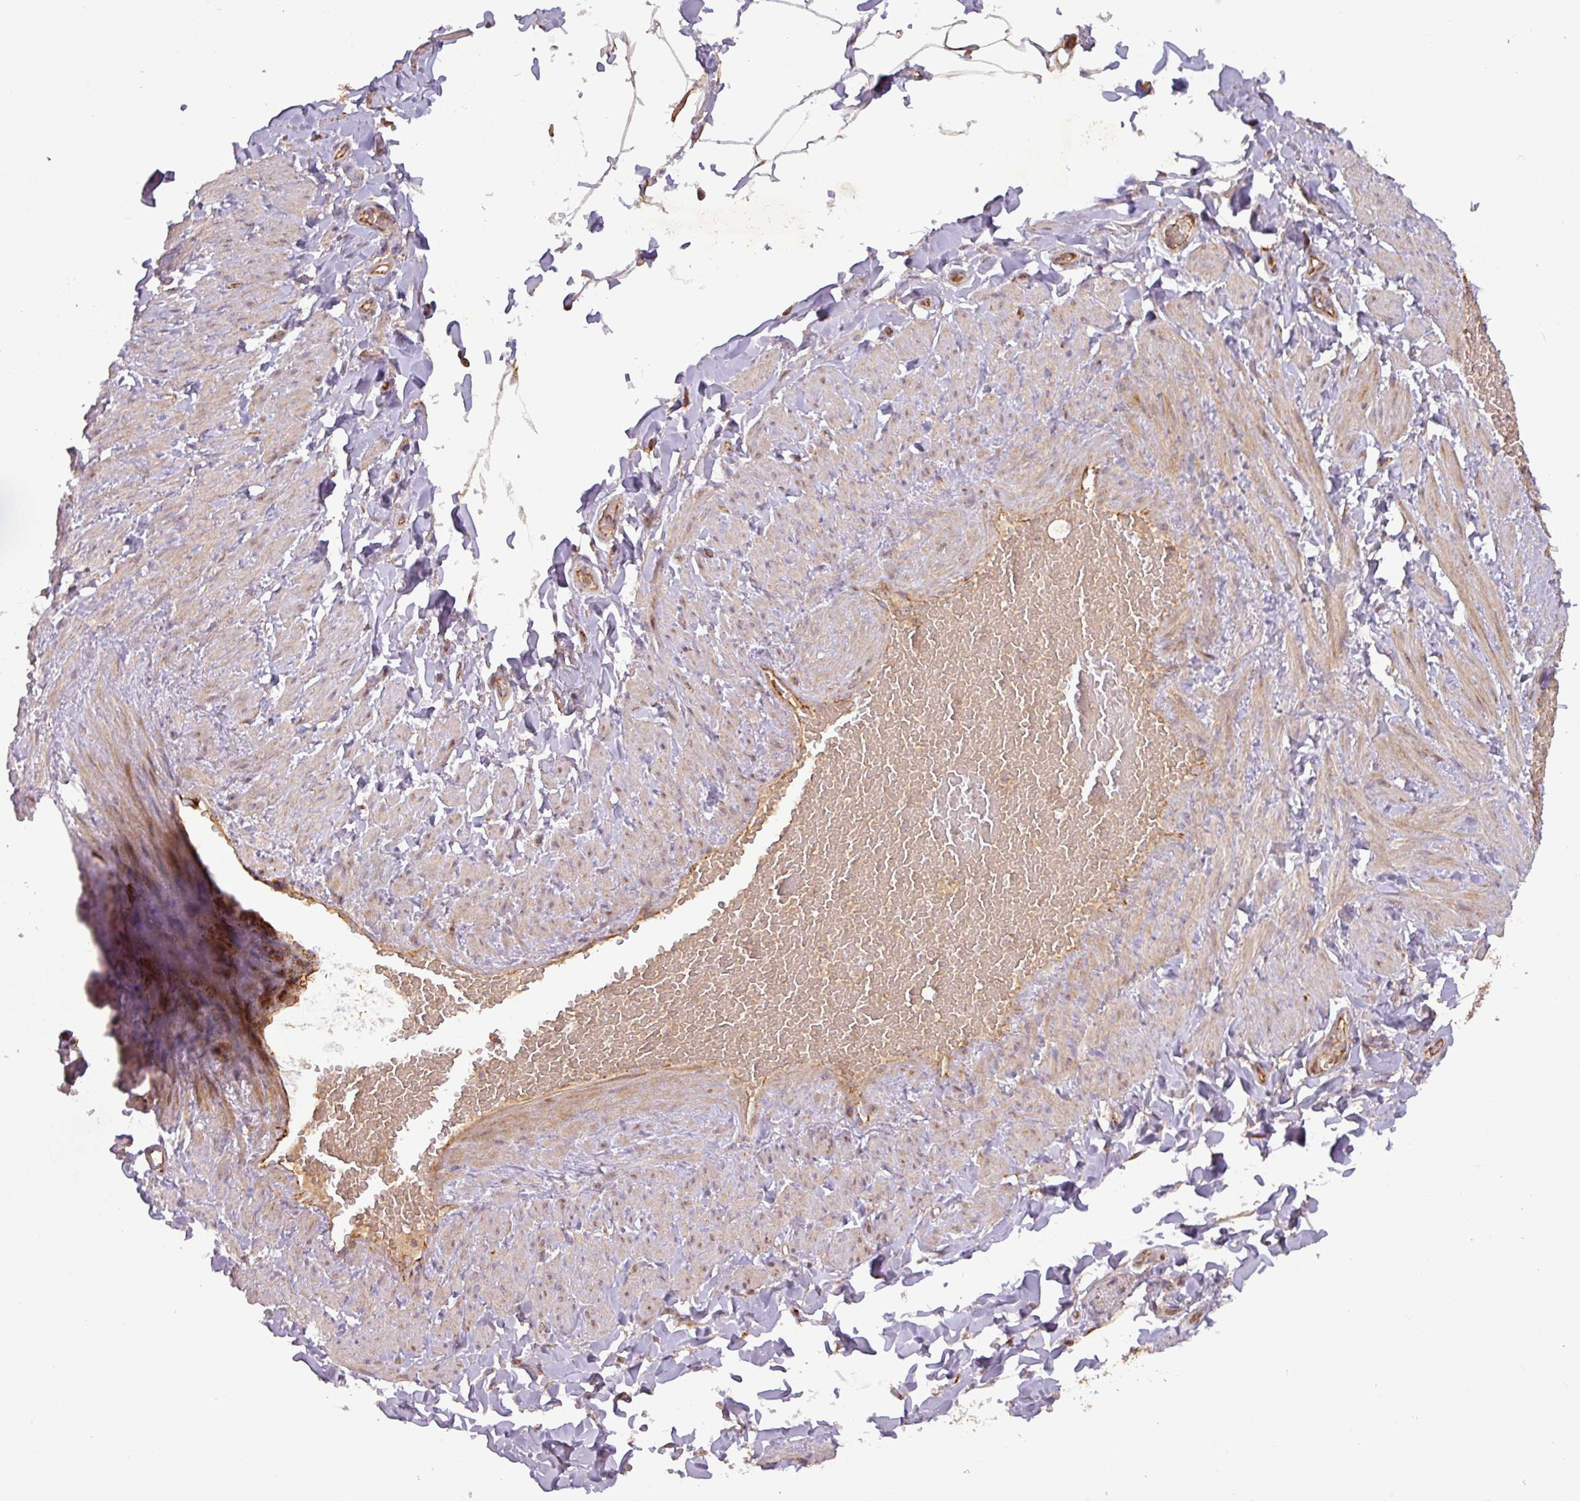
{"staining": {"intensity": "moderate", "quantity": "25%-75%", "location": "cytoplasmic/membranous"}, "tissue": "adipose tissue", "cell_type": "Adipocytes", "image_type": "normal", "snomed": [{"axis": "morphology", "description": "Normal tissue, NOS"}, {"axis": "topography", "description": "Soft tissue"}, {"axis": "topography", "description": "Vascular tissue"}], "caption": "Normal adipose tissue reveals moderate cytoplasmic/membranous positivity in approximately 25%-75% of adipocytes, visualized by immunohistochemistry. (DAB IHC with brightfield microscopy, high magnification).", "gene": "GPD2", "patient": {"sex": "male", "age": 54}}